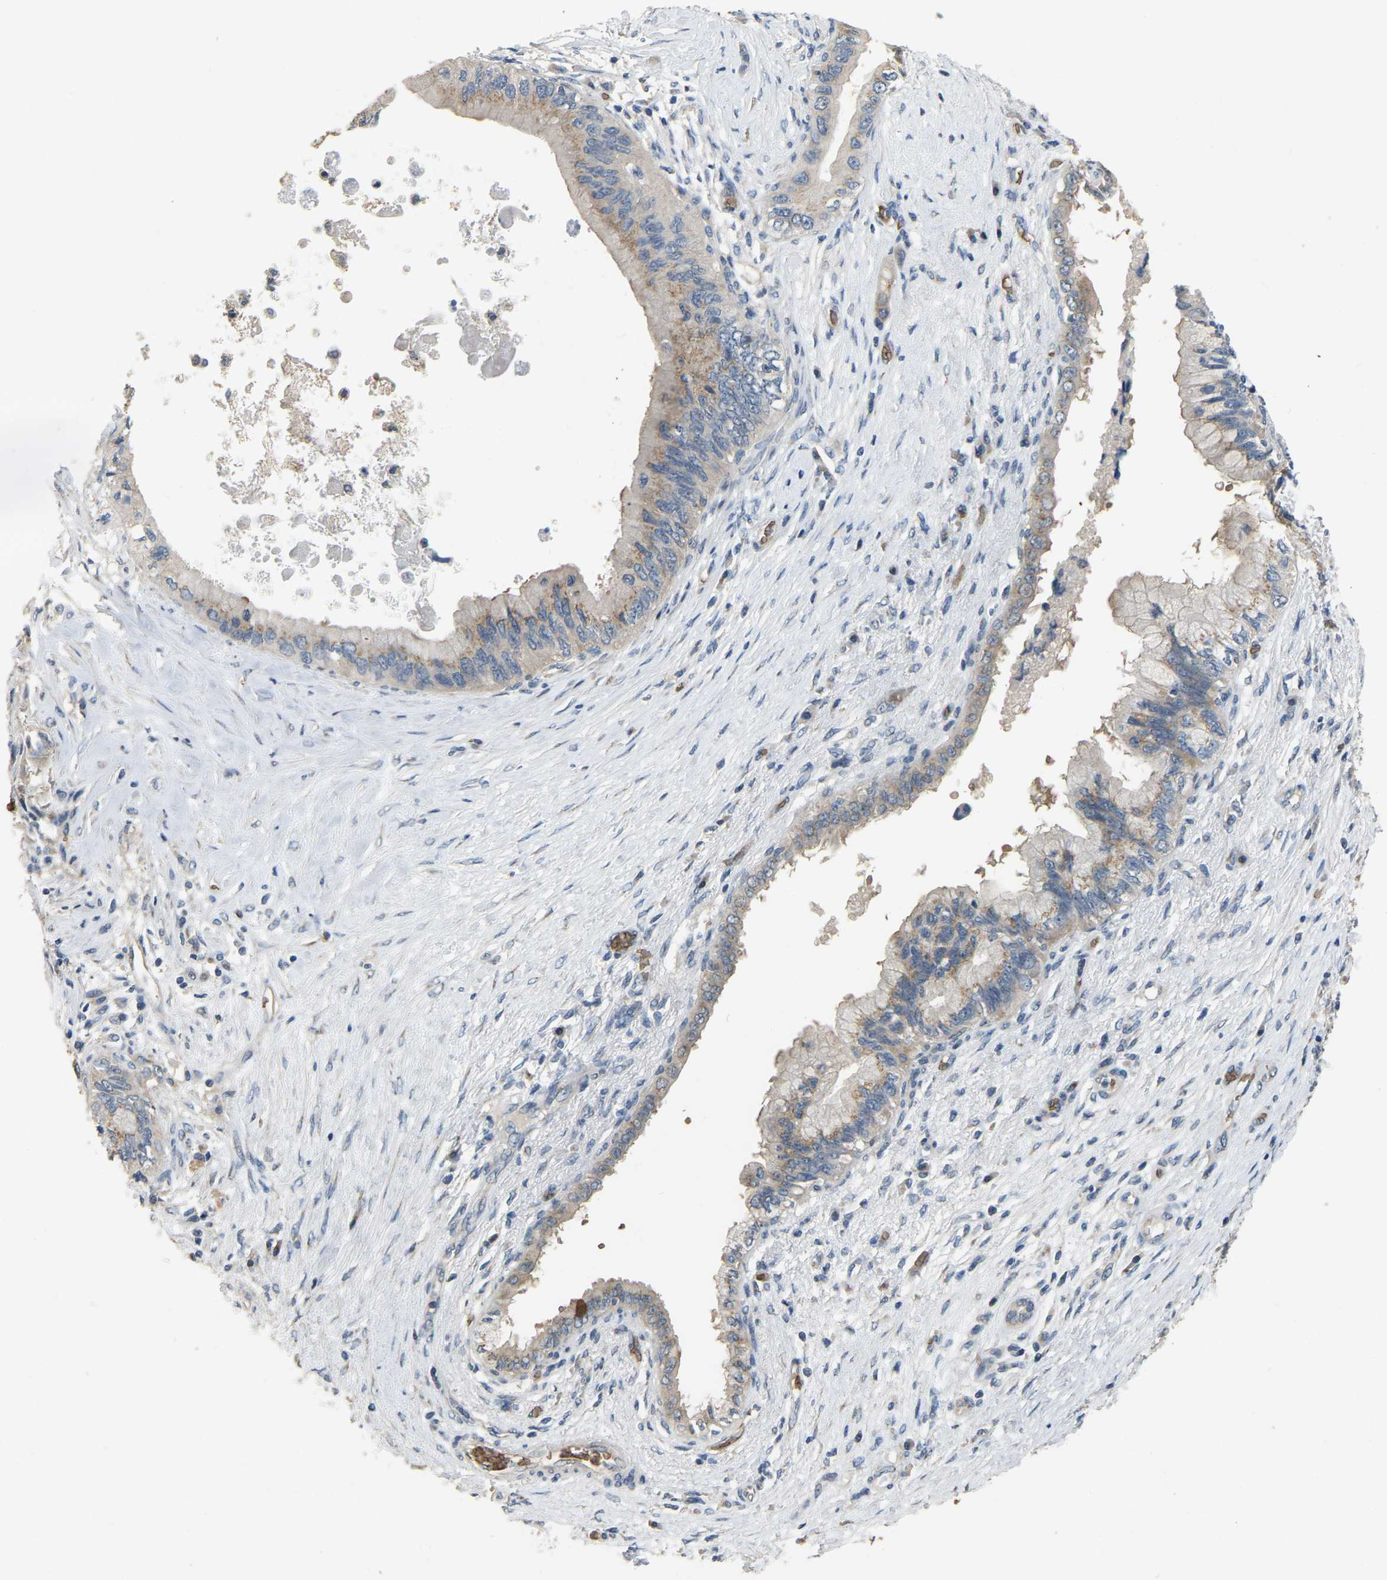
{"staining": {"intensity": "weak", "quantity": ">75%", "location": "cytoplasmic/membranous"}, "tissue": "pancreatic cancer", "cell_type": "Tumor cells", "image_type": "cancer", "snomed": [{"axis": "morphology", "description": "Adenocarcinoma, NOS"}, {"axis": "topography", "description": "Pancreas"}], "caption": "Immunohistochemistry (IHC) staining of pancreatic adenocarcinoma, which displays low levels of weak cytoplasmic/membranous expression in approximately >75% of tumor cells indicating weak cytoplasmic/membranous protein positivity. The staining was performed using DAB (3,3'-diaminobenzidine) (brown) for protein detection and nuclei were counterstained in hematoxylin (blue).", "gene": "CFAP298", "patient": {"sex": "female", "age": 73}}